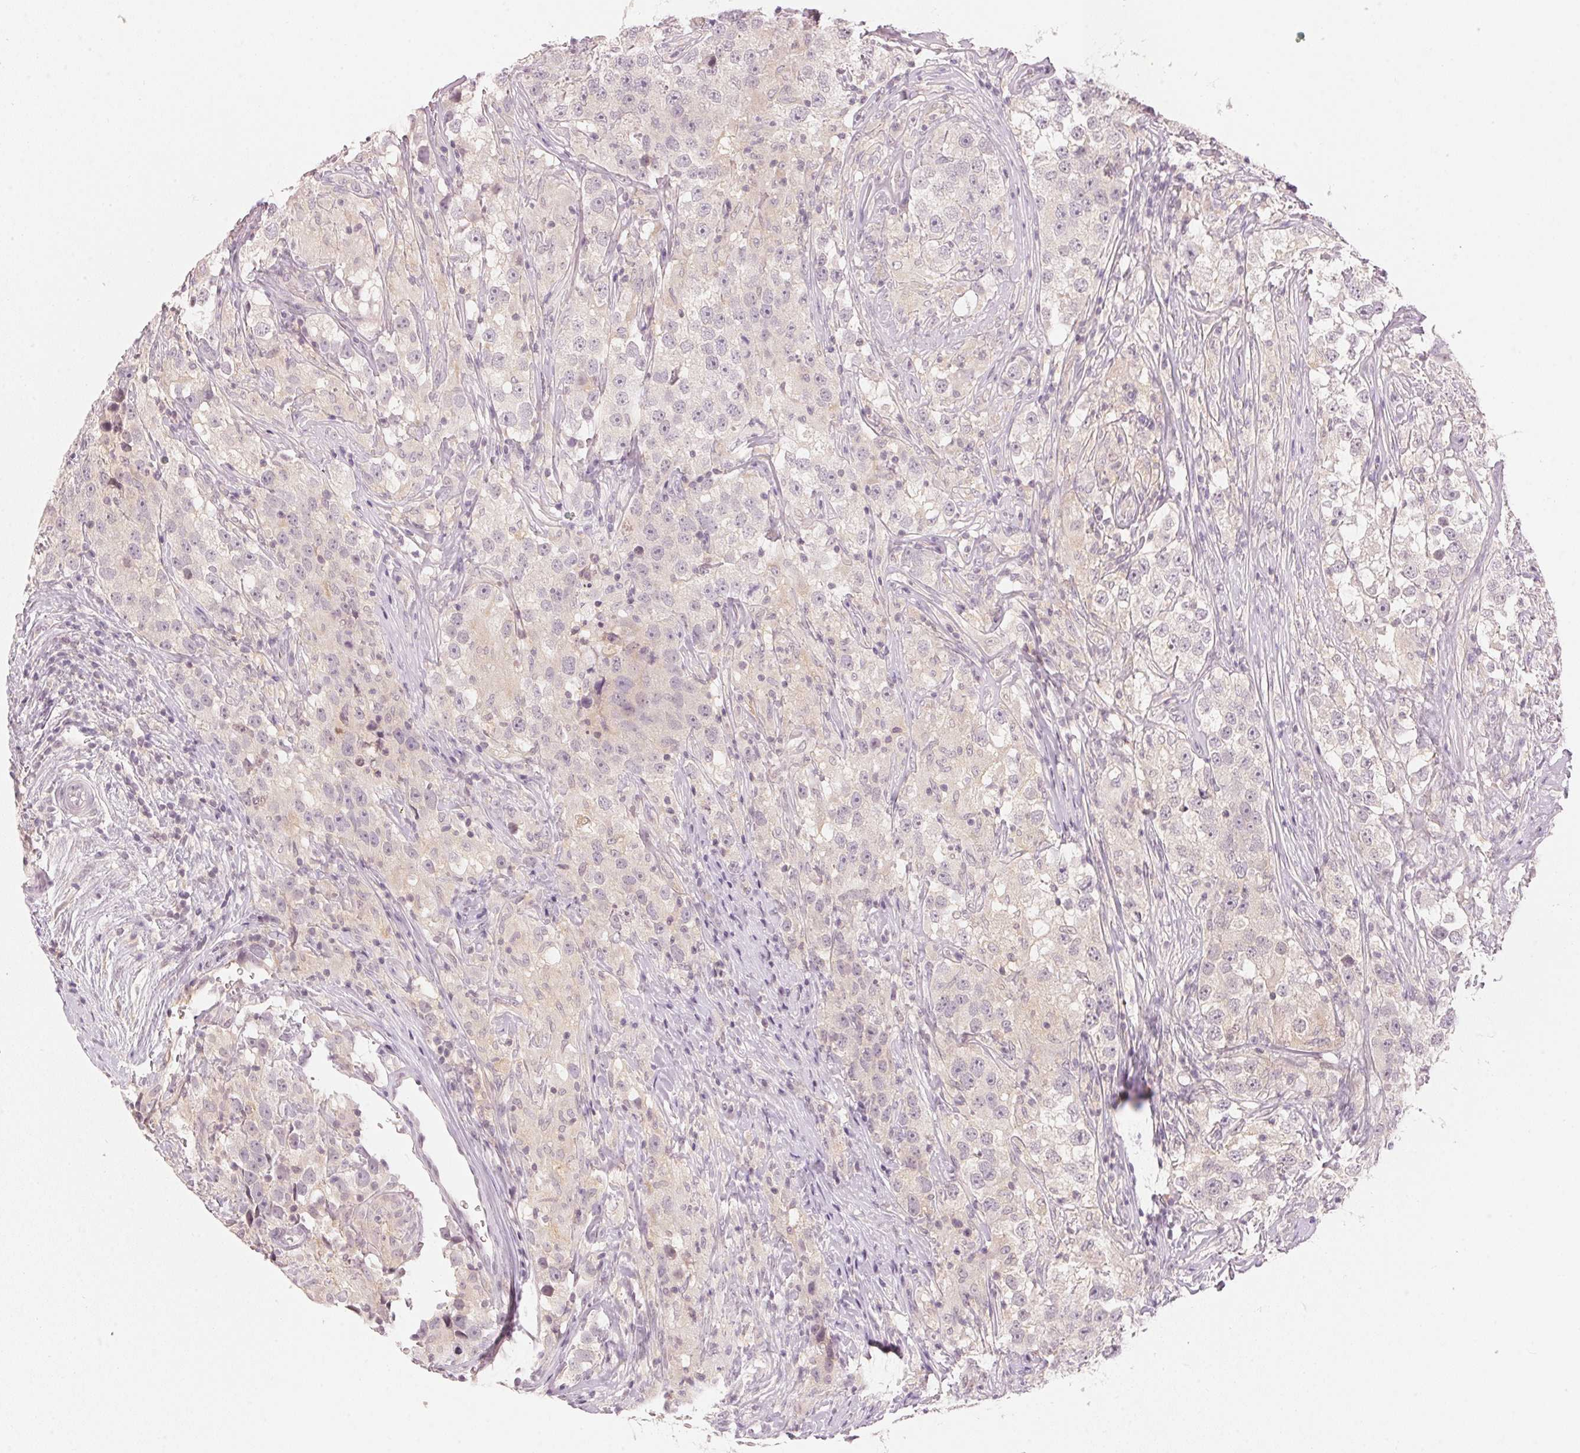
{"staining": {"intensity": "negative", "quantity": "none", "location": "none"}, "tissue": "testis cancer", "cell_type": "Tumor cells", "image_type": "cancer", "snomed": [{"axis": "morphology", "description": "Seminoma, NOS"}, {"axis": "topography", "description": "Testis"}], "caption": "The IHC image has no significant staining in tumor cells of seminoma (testis) tissue.", "gene": "KPRP", "patient": {"sex": "male", "age": 46}}